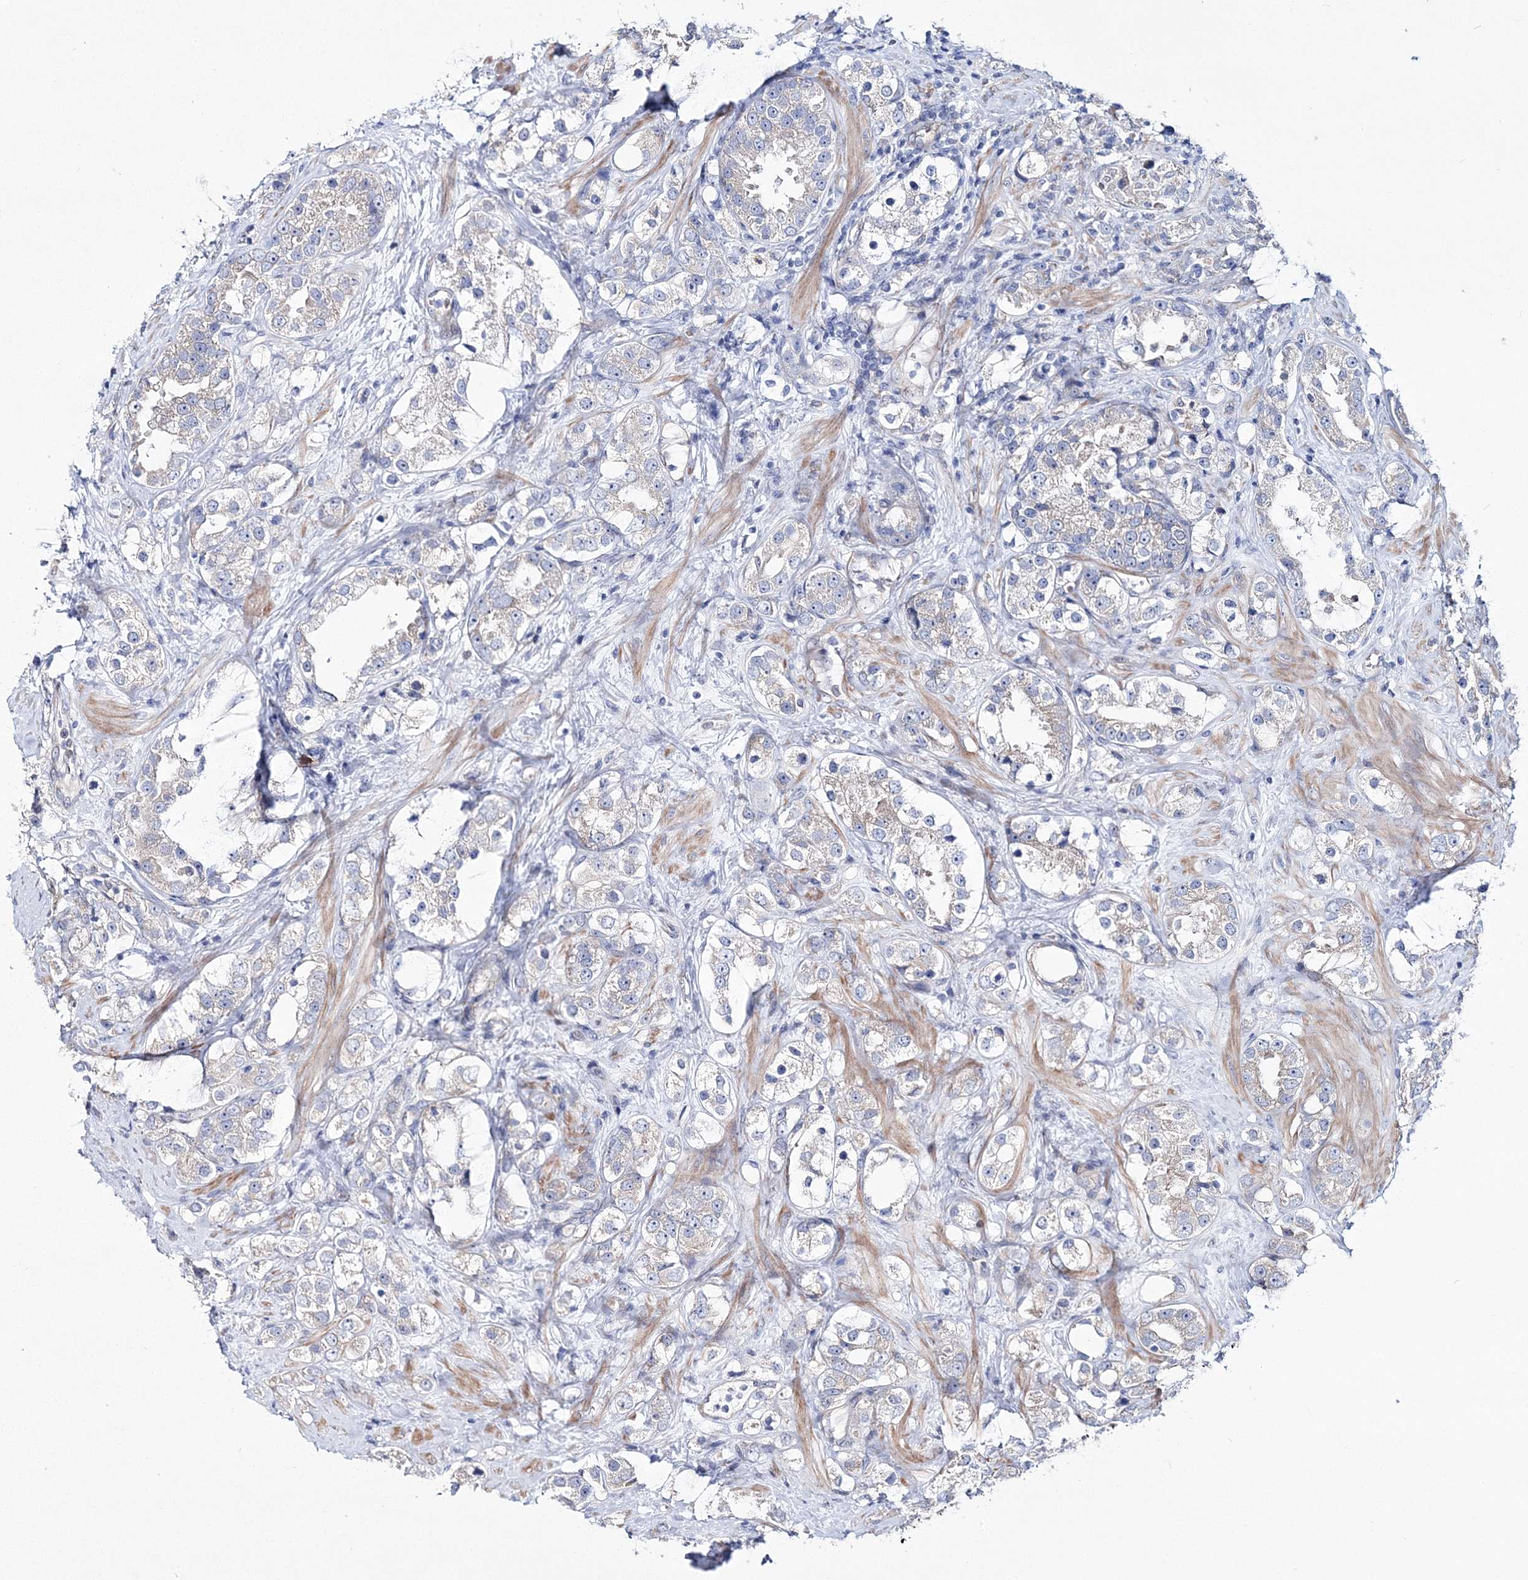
{"staining": {"intensity": "negative", "quantity": "none", "location": "none"}, "tissue": "prostate cancer", "cell_type": "Tumor cells", "image_type": "cancer", "snomed": [{"axis": "morphology", "description": "Adenocarcinoma, NOS"}, {"axis": "topography", "description": "Prostate"}], "caption": "A histopathology image of adenocarcinoma (prostate) stained for a protein exhibits no brown staining in tumor cells.", "gene": "ARHGAP32", "patient": {"sex": "male", "age": 79}}